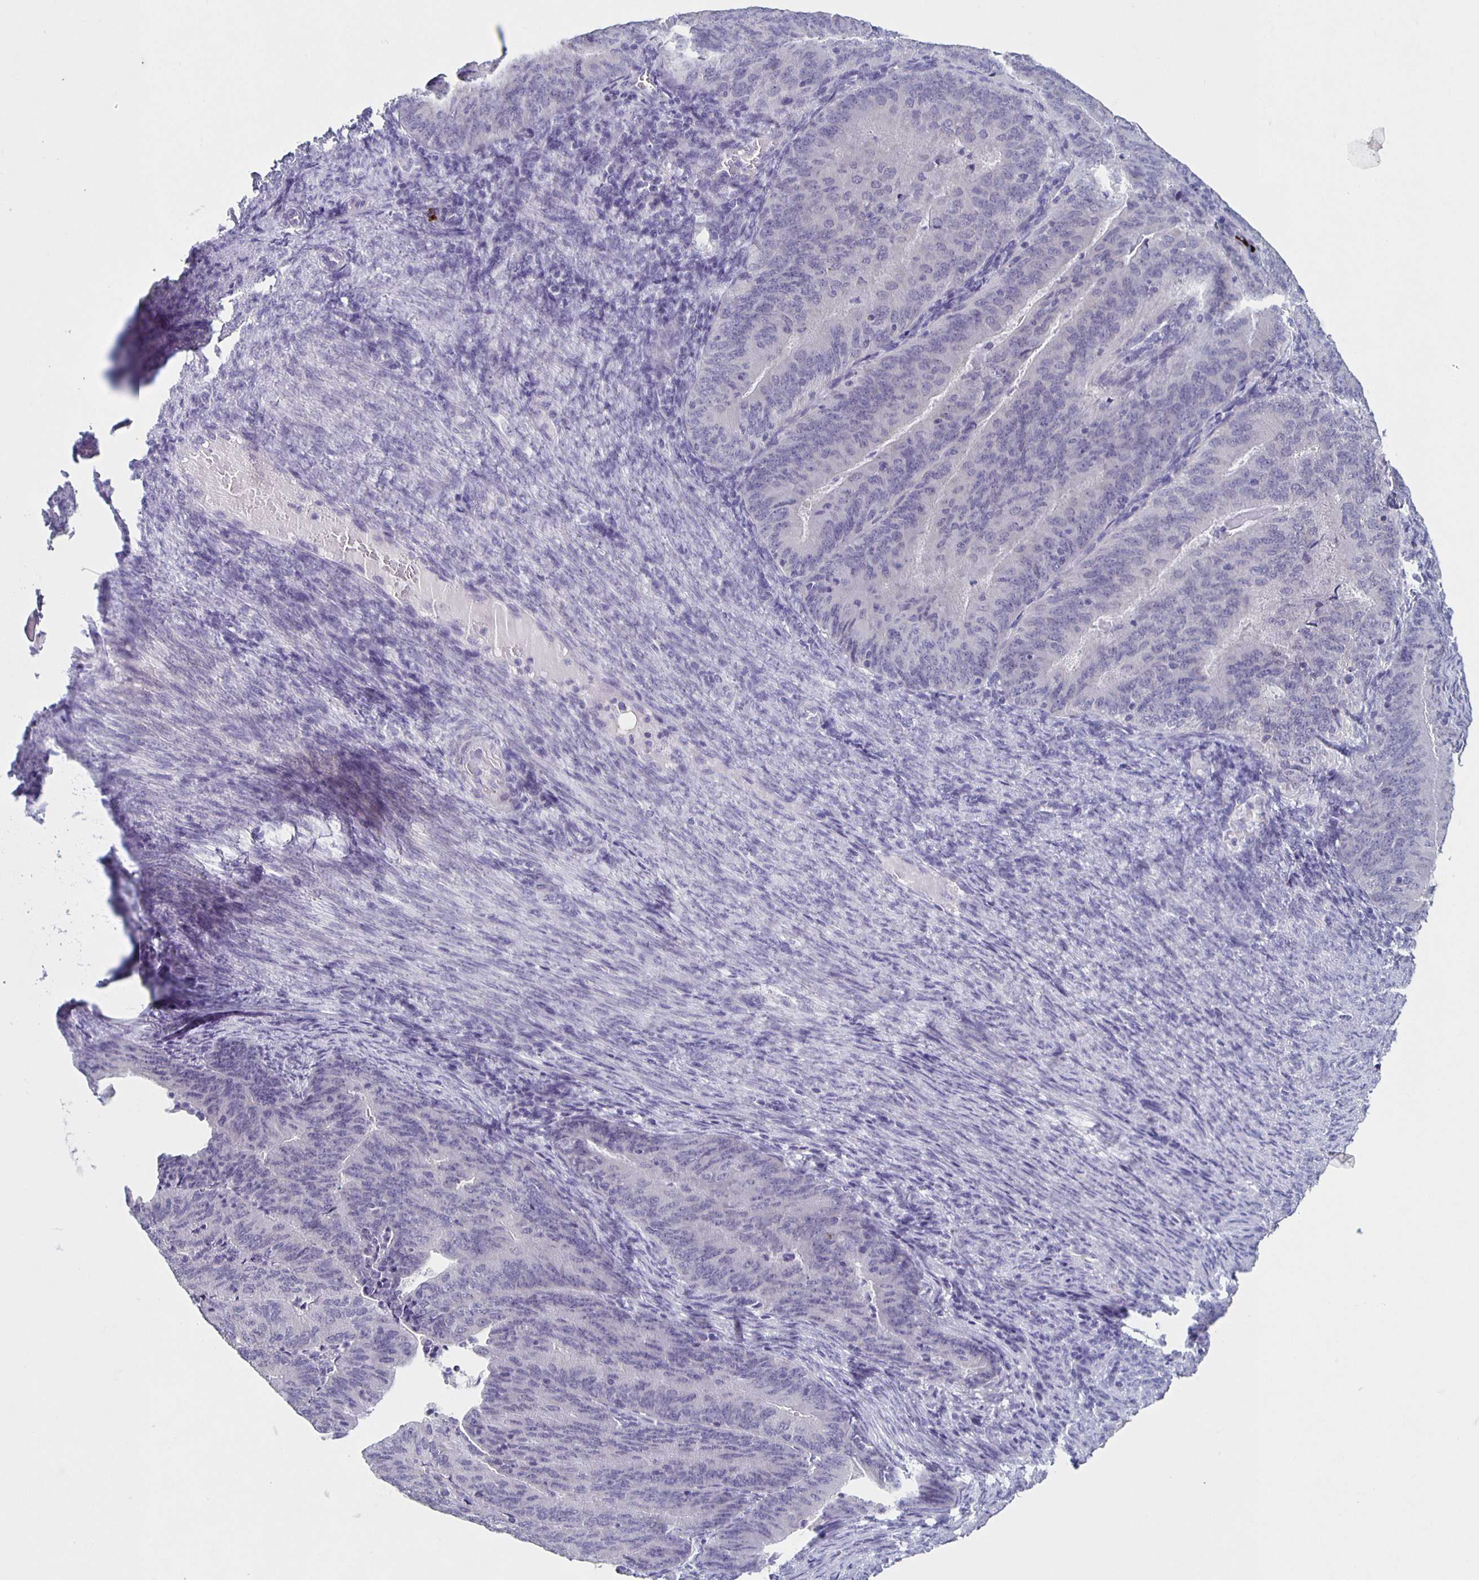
{"staining": {"intensity": "negative", "quantity": "none", "location": "none"}, "tissue": "endometrial cancer", "cell_type": "Tumor cells", "image_type": "cancer", "snomed": [{"axis": "morphology", "description": "Adenocarcinoma, NOS"}, {"axis": "topography", "description": "Endometrium"}], "caption": "Adenocarcinoma (endometrial) stained for a protein using immunohistochemistry reveals no staining tumor cells.", "gene": "CARNS1", "patient": {"sex": "female", "age": 57}}